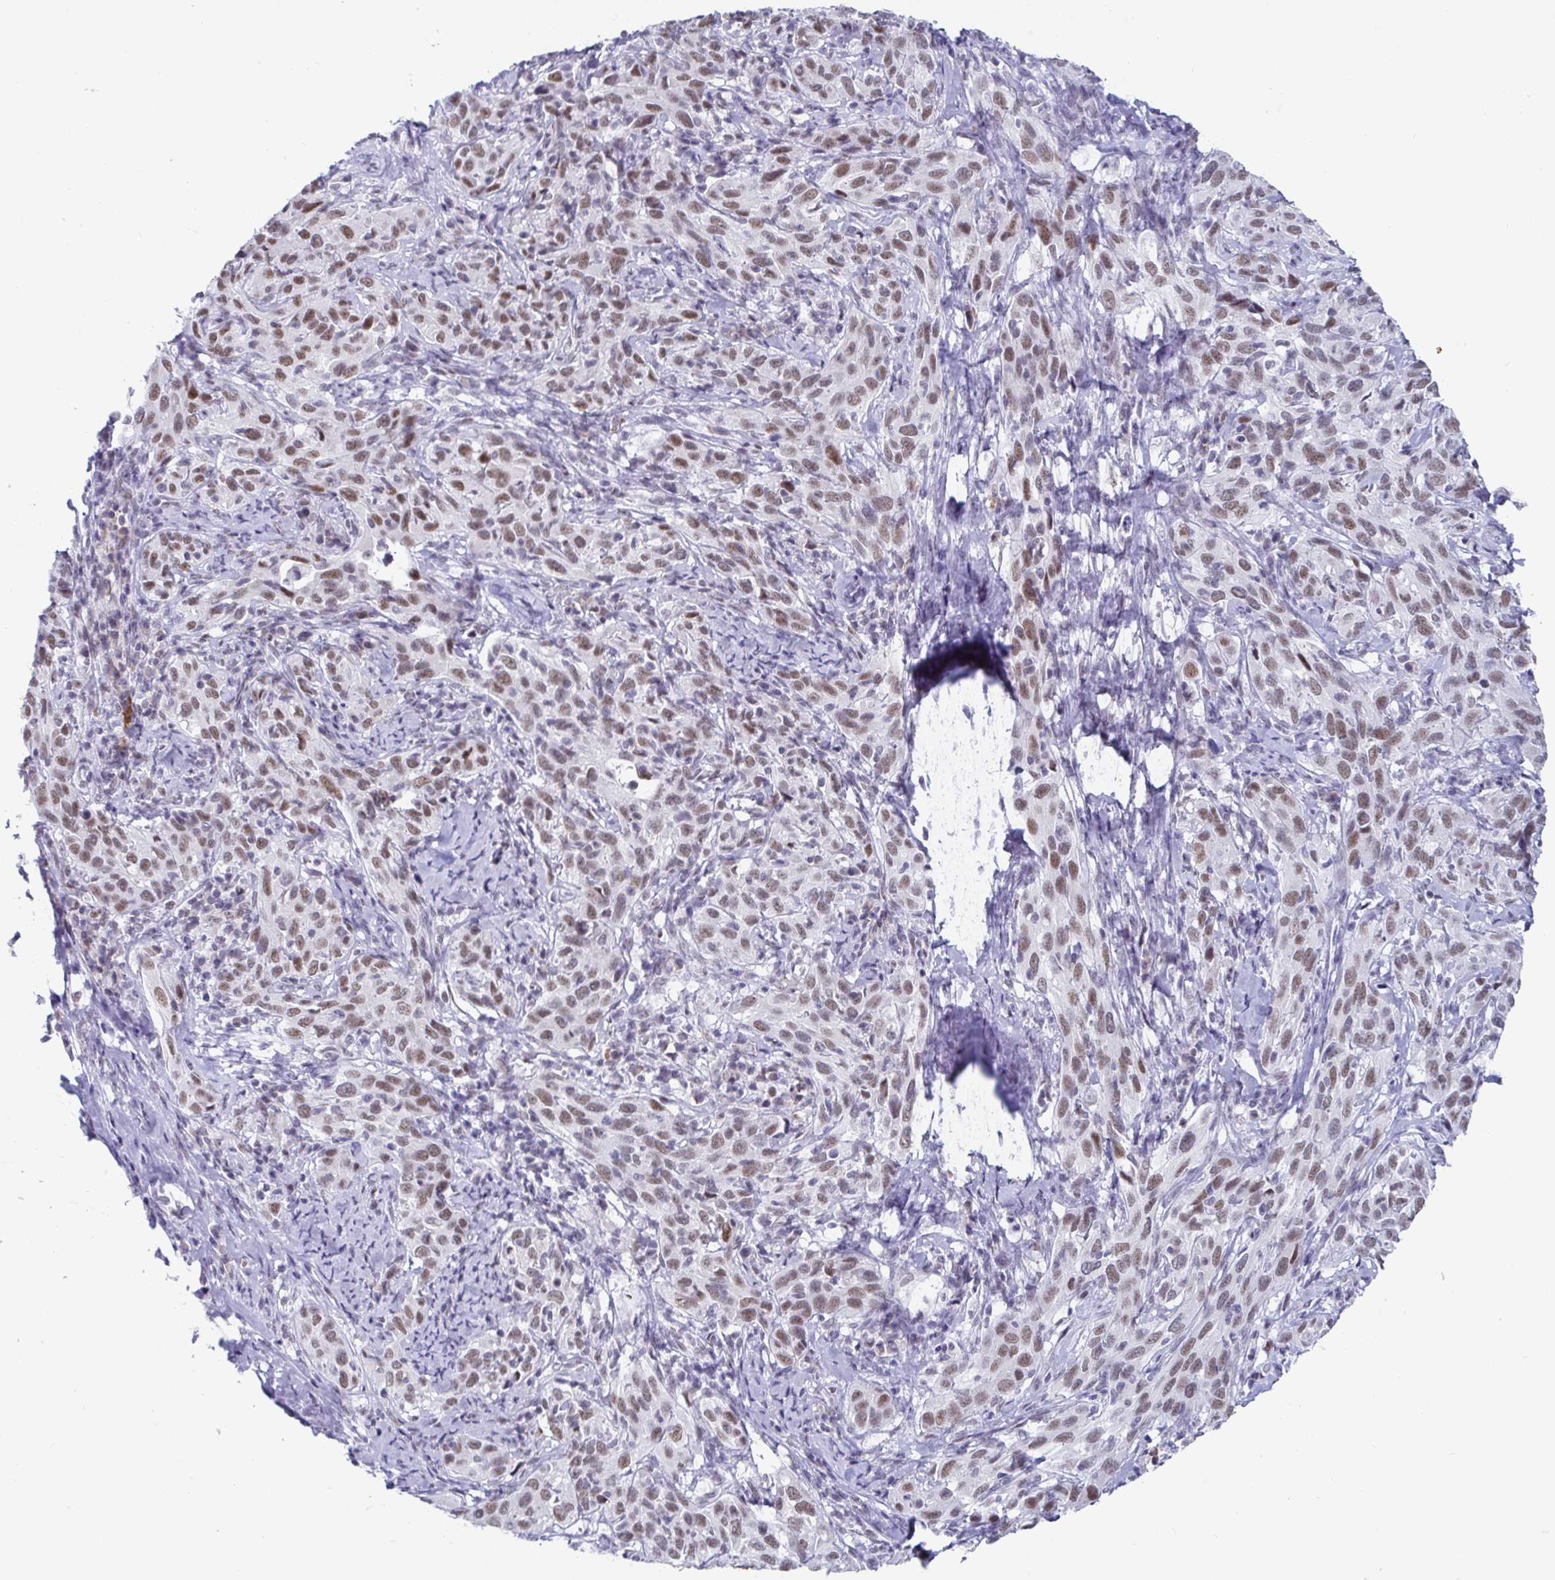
{"staining": {"intensity": "moderate", "quantity": ">75%", "location": "nuclear"}, "tissue": "cervical cancer", "cell_type": "Tumor cells", "image_type": "cancer", "snomed": [{"axis": "morphology", "description": "Normal tissue, NOS"}, {"axis": "morphology", "description": "Squamous cell carcinoma, NOS"}, {"axis": "topography", "description": "Cervix"}], "caption": "The photomicrograph exhibits immunohistochemical staining of cervical cancer. There is moderate nuclear staining is seen in about >75% of tumor cells.", "gene": "WDR72", "patient": {"sex": "female", "age": 51}}